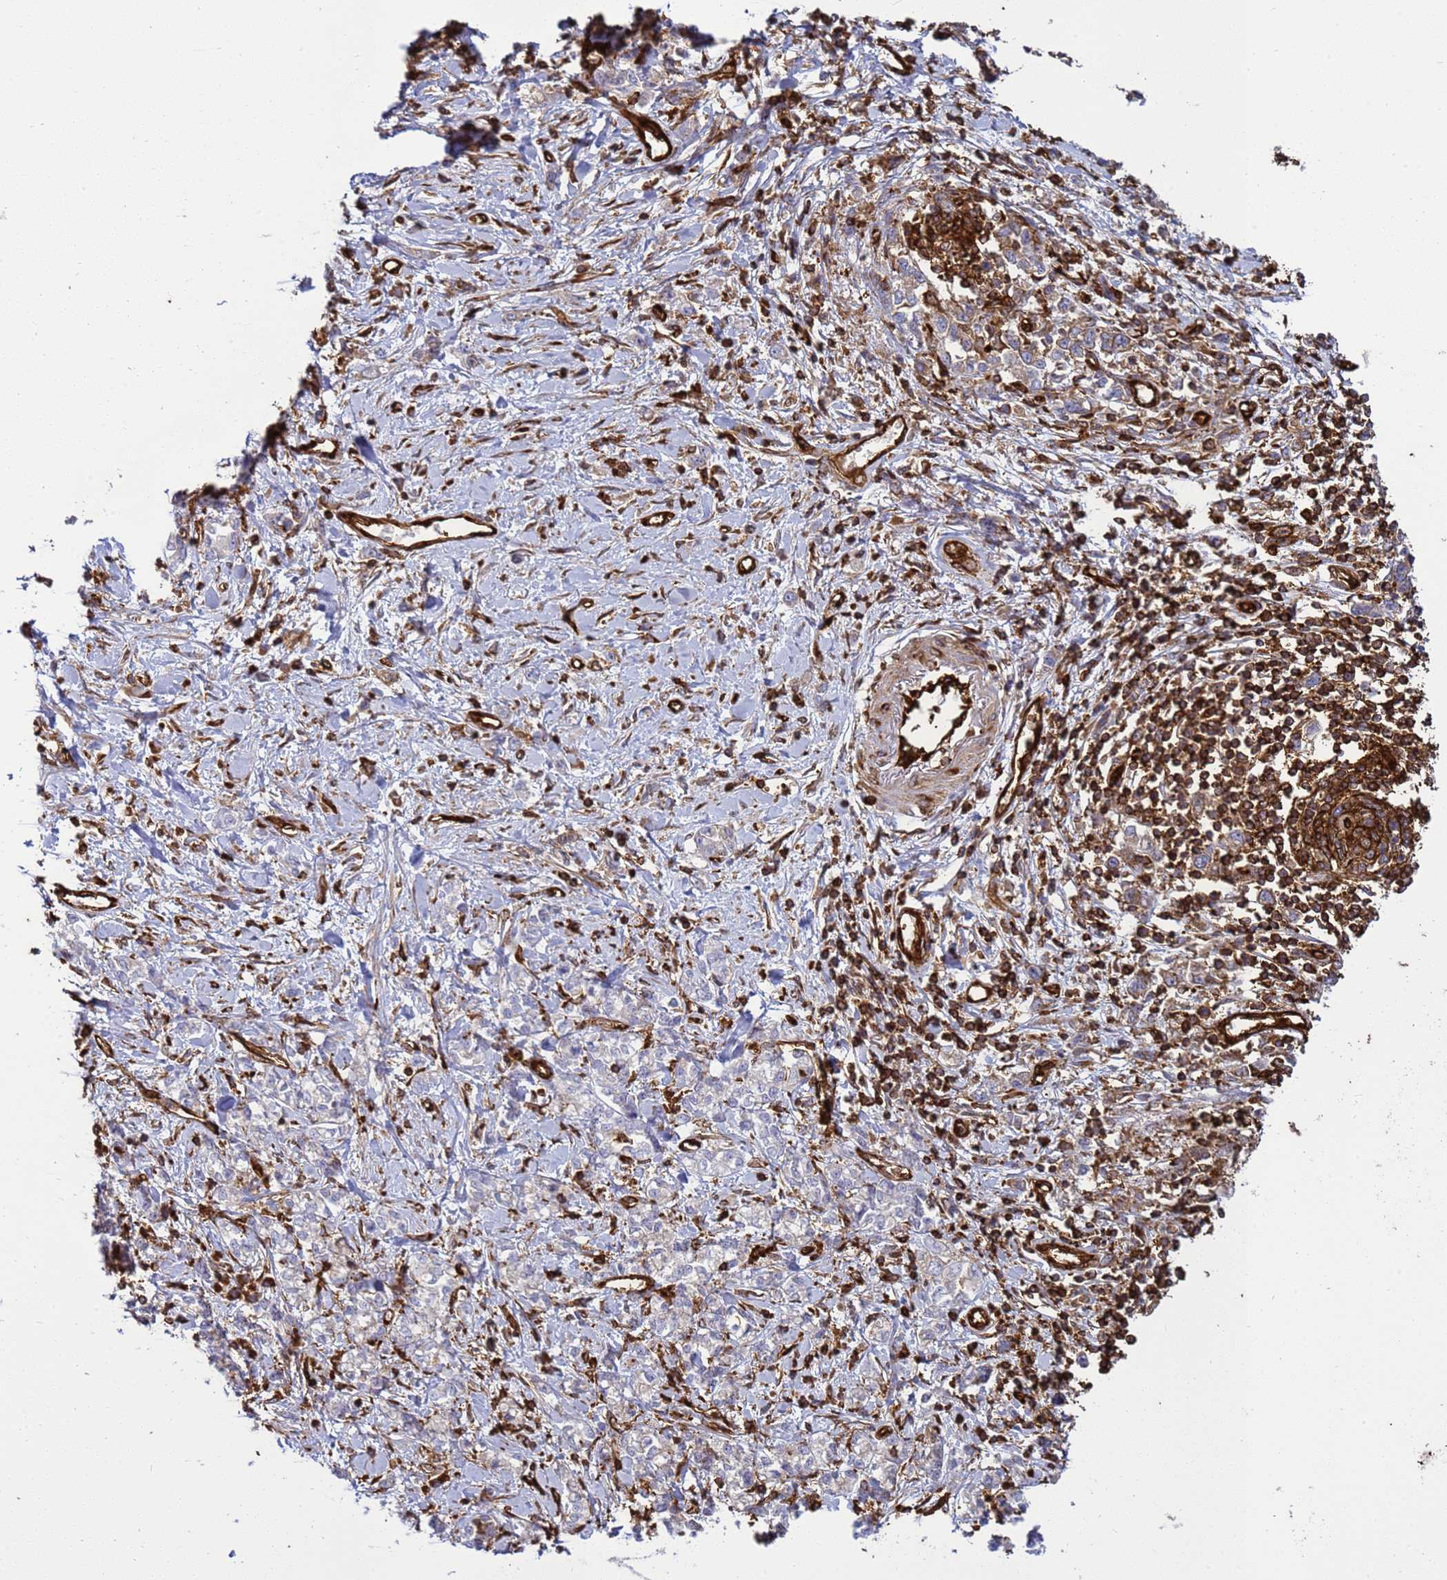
{"staining": {"intensity": "negative", "quantity": "none", "location": "none"}, "tissue": "stomach cancer", "cell_type": "Tumor cells", "image_type": "cancer", "snomed": [{"axis": "morphology", "description": "Adenocarcinoma, NOS"}, {"axis": "topography", "description": "Stomach"}], "caption": "IHC photomicrograph of neoplastic tissue: human adenocarcinoma (stomach) stained with DAB (3,3'-diaminobenzidine) shows no significant protein staining in tumor cells.", "gene": "ZBTB8OS", "patient": {"sex": "female", "age": 76}}